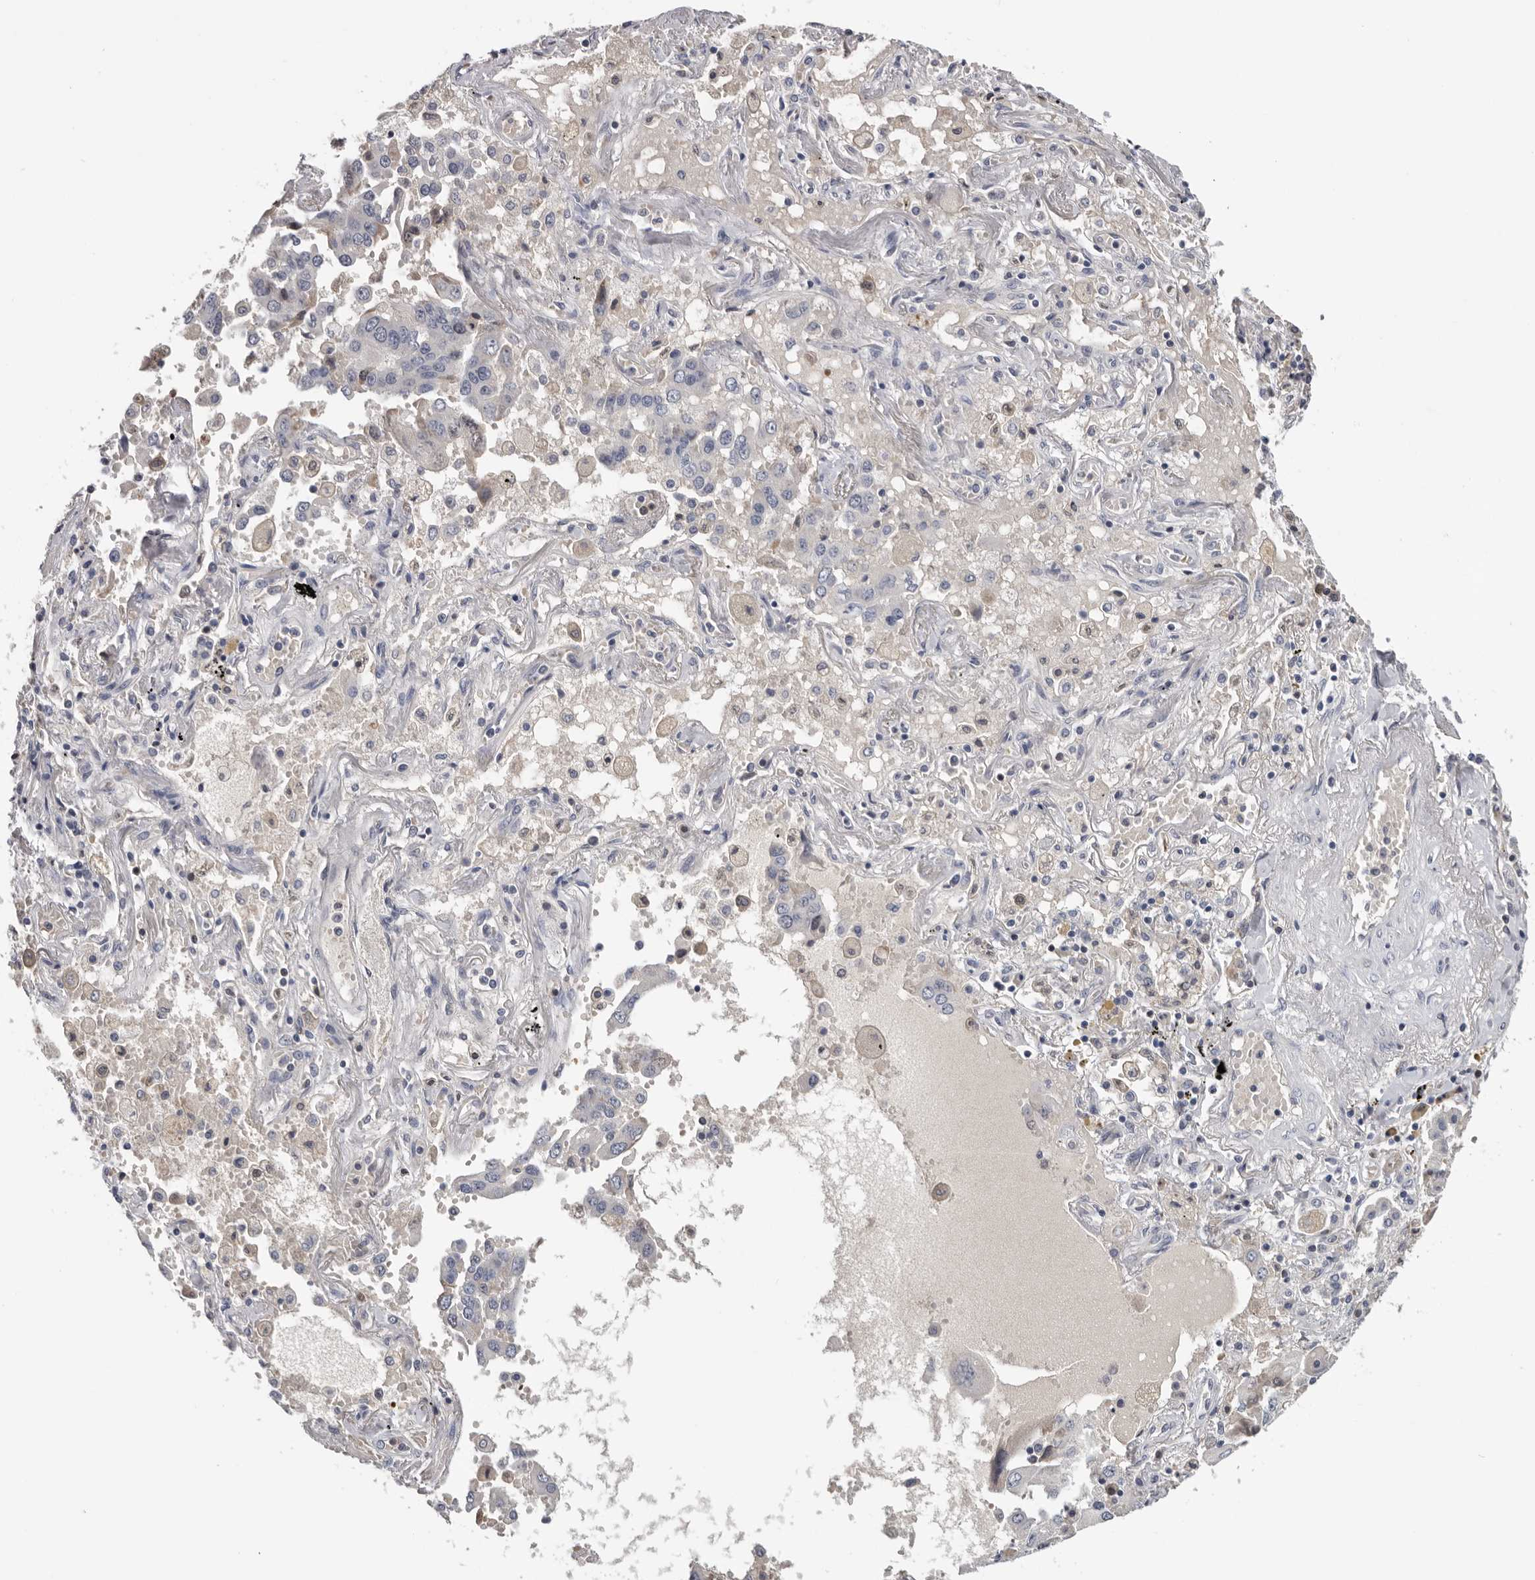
{"staining": {"intensity": "negative", "quantity": "none", "location": "none"}, "tissue": "lung cancer", "cell_type": "Tumor cells", "image_type": "cancer", "snomed": [{"axis": "morphology", "description": "Adenocarcinoma, NOS"}, {"axis": "topography", "description": "Lung"}], "caption": "IHC micrograph of human lung cancer stained for a protein (brown), which displays no positivity in tumor cells.", "gene": "KIF2B", "patient": {"sex": "female", "age": 65}}